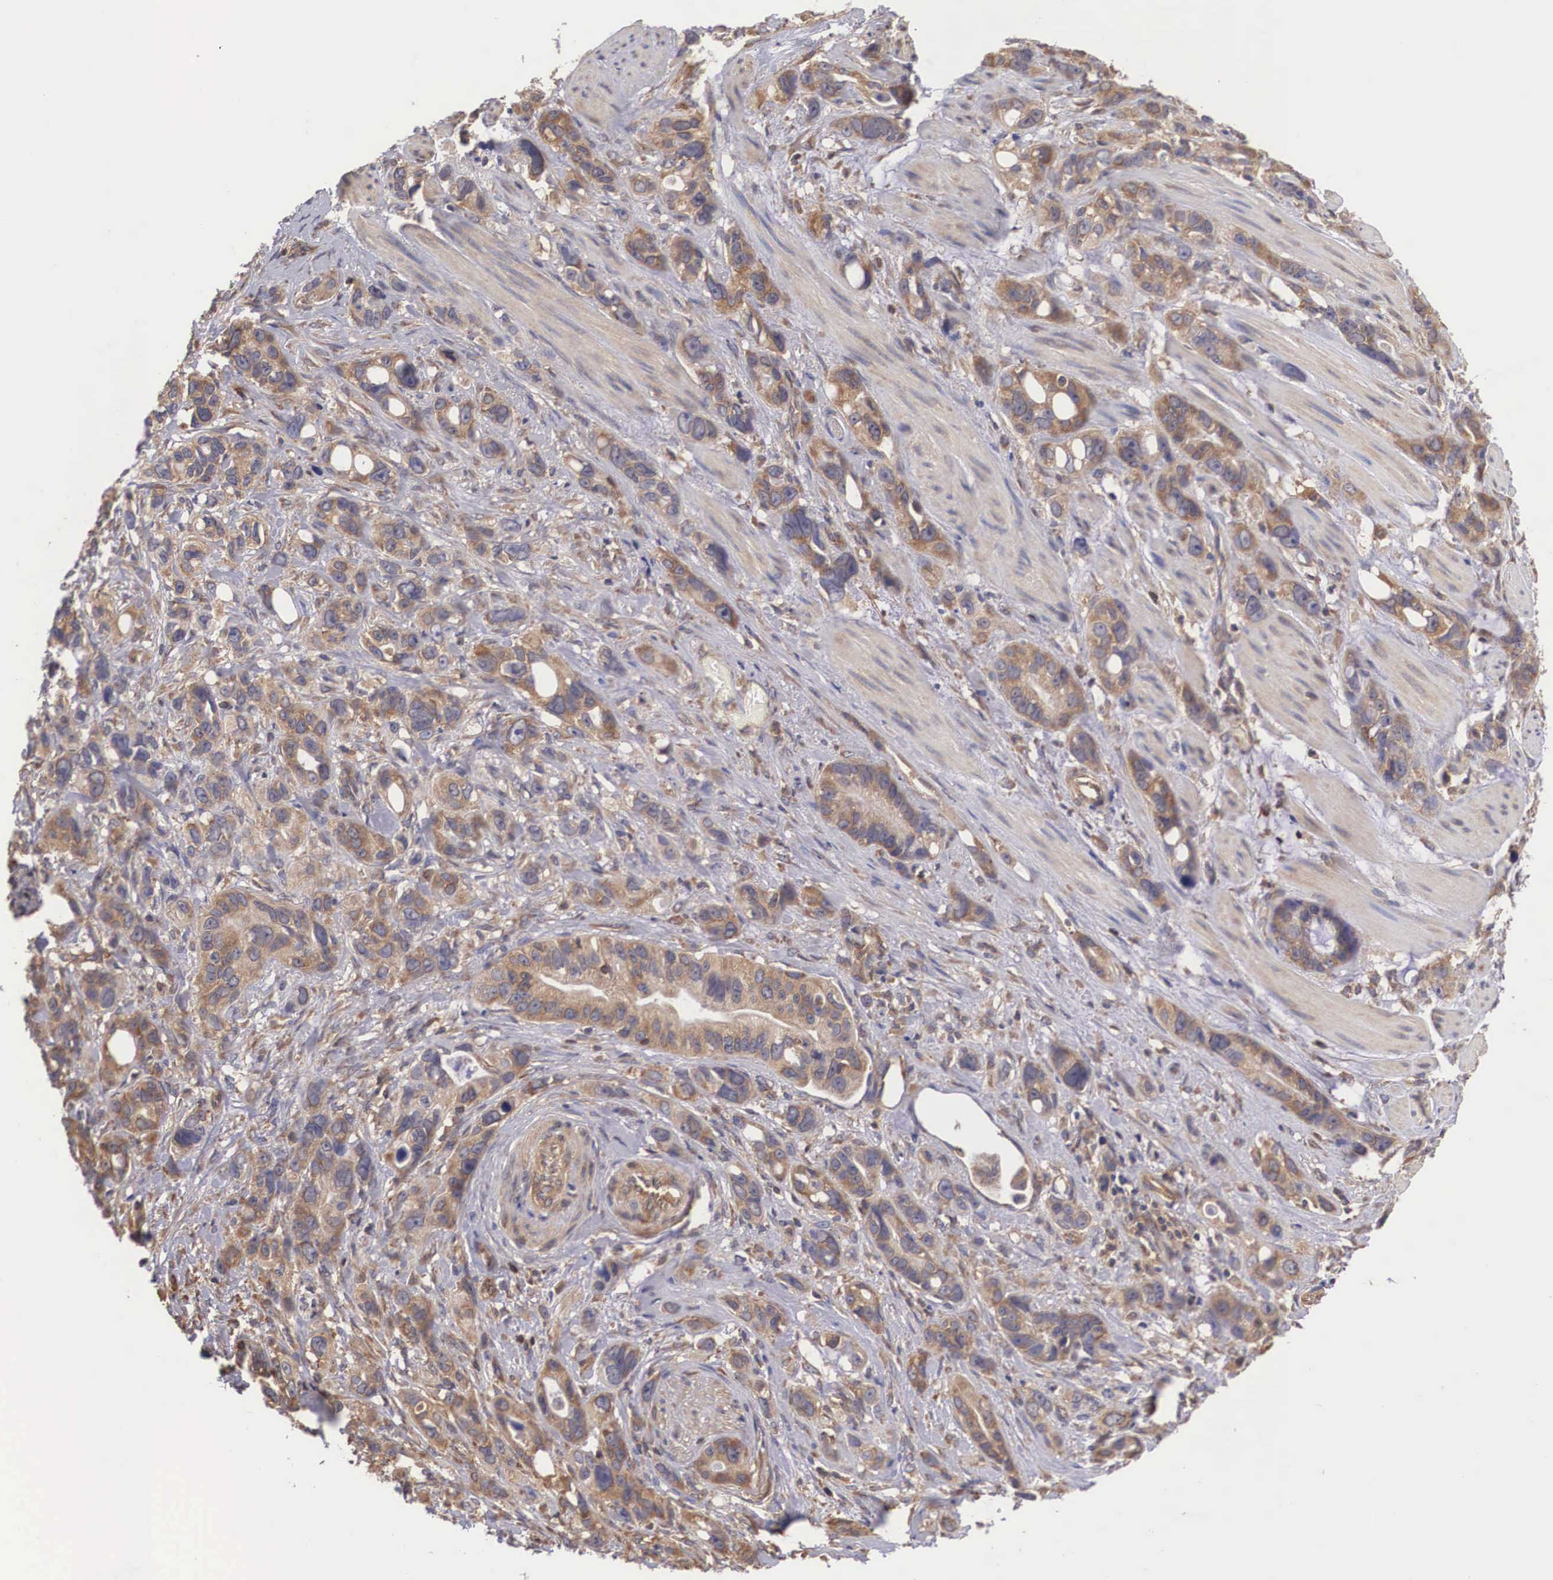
{"staining": {"intensity": "moderate", "quantity": ">75%", "location": "cytoplasmic/membranous"}, "tissue": "stomach cancer", "cell_type": "Tumor cells", "image_type": "cancer", "snomed": [{"axis": "morphology", "description": "Adenocarcinoma, NOS"}, {"axis": "topography", "description": "Stomach, upper"}], "caption": "Adenocarcinoma (stomach) was stained to show a protein in brown. There is medium levels of moderate cytoplasmic/membranous staining in approximately >75% of tumor cells.", "gene": "DHRS1", "patient": {"sex": "male", "age": 47}}